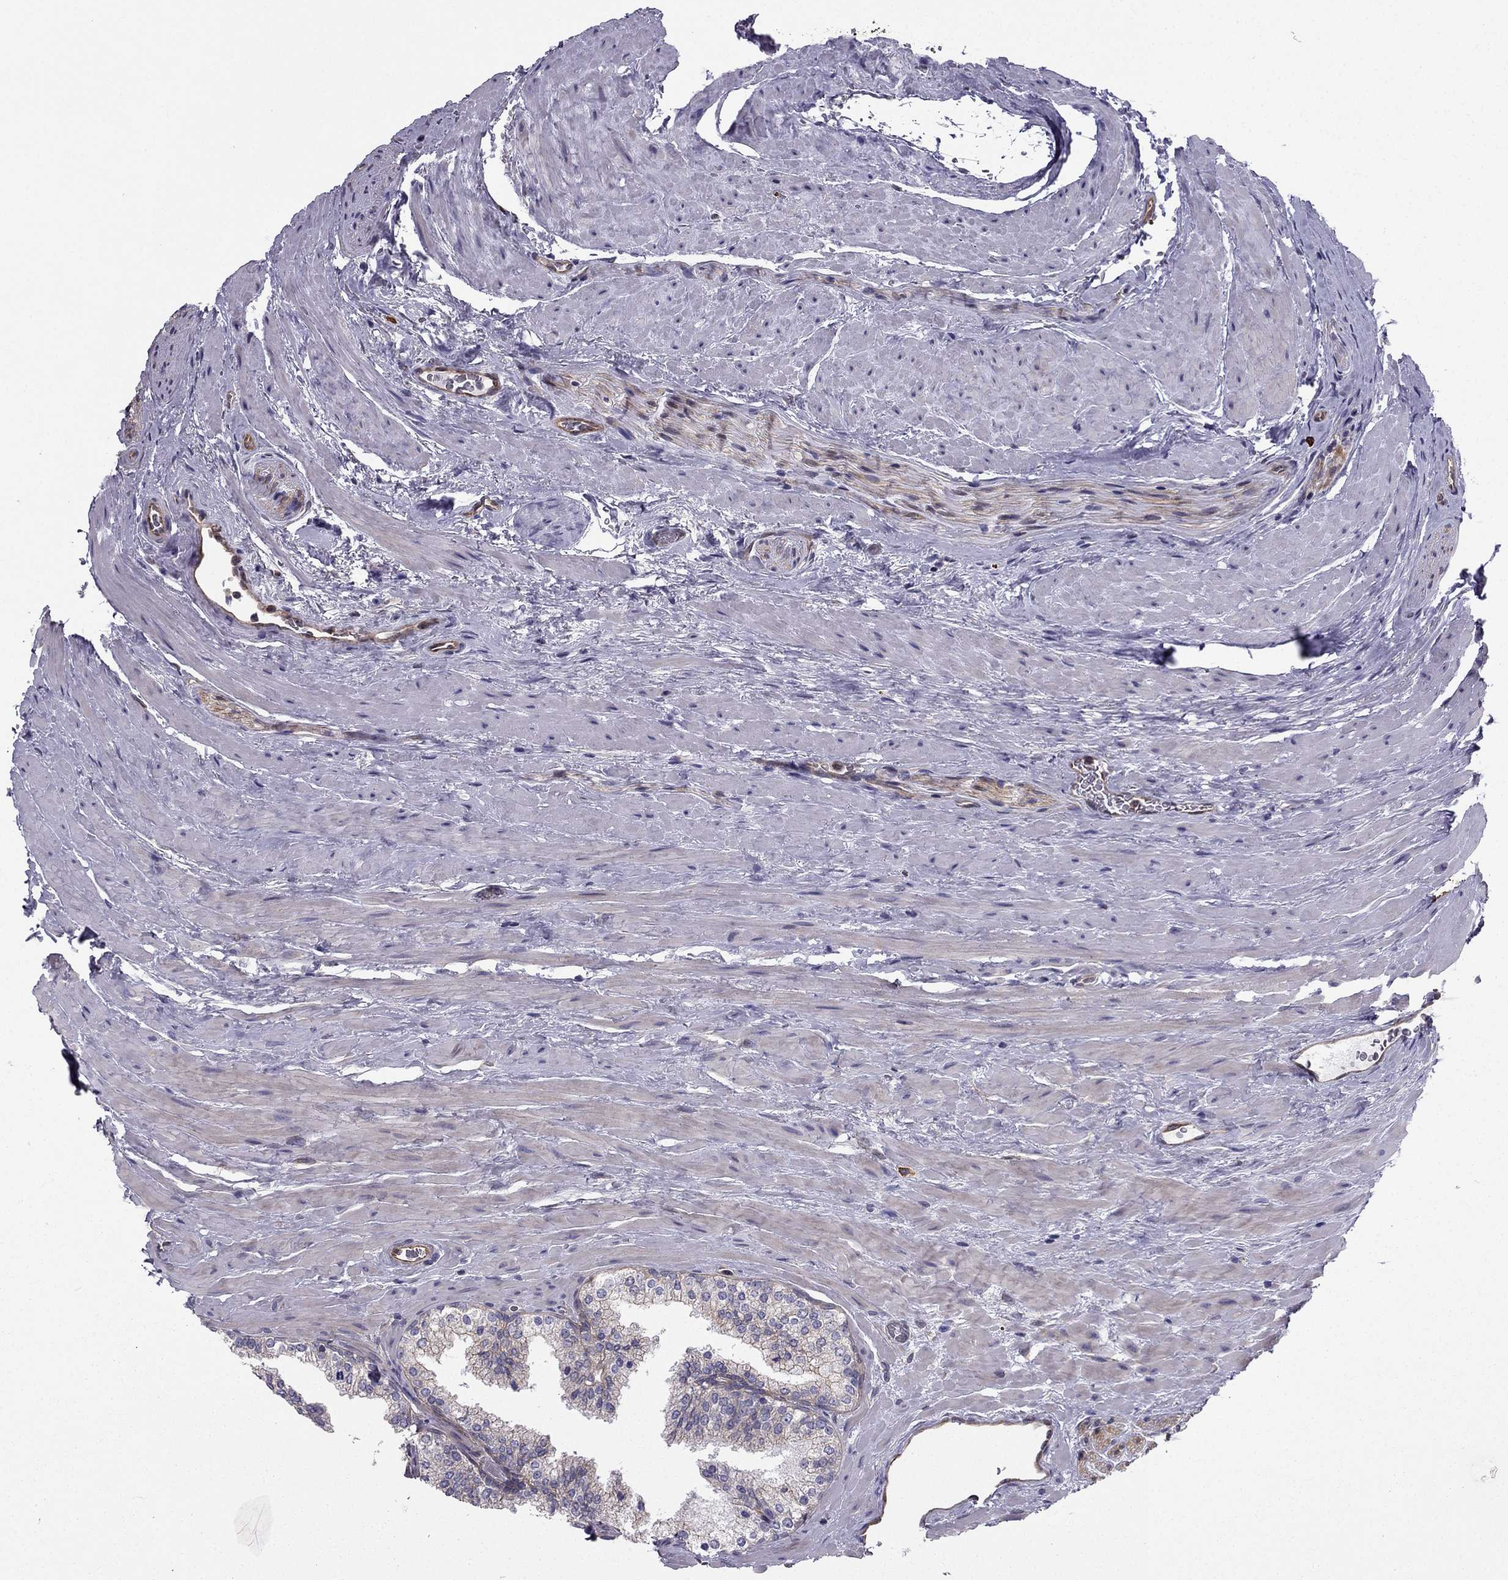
{"staining": {"intensity": "negative", "quantity": "none", "location": "none"}, "tissue": "prostate cancer", "cell_type": "Tumor cells", "image_type": "cancer", "snomed": [{"axis": "morphology", "description": "Adenocarcinoma, NOS"}, {"axis": "morphology", "description": "Adenocarcinoma, High grade"}, {"axis": "topography", "description": "Prostate"}], "caption": "IHC micrograph of neoplastic tissue: human prostate cancer stained with DAB reveals no significant protein expression in tumor cells.", "gene": "ENOX1", "patient": {"sex": "male", "age": 62}}